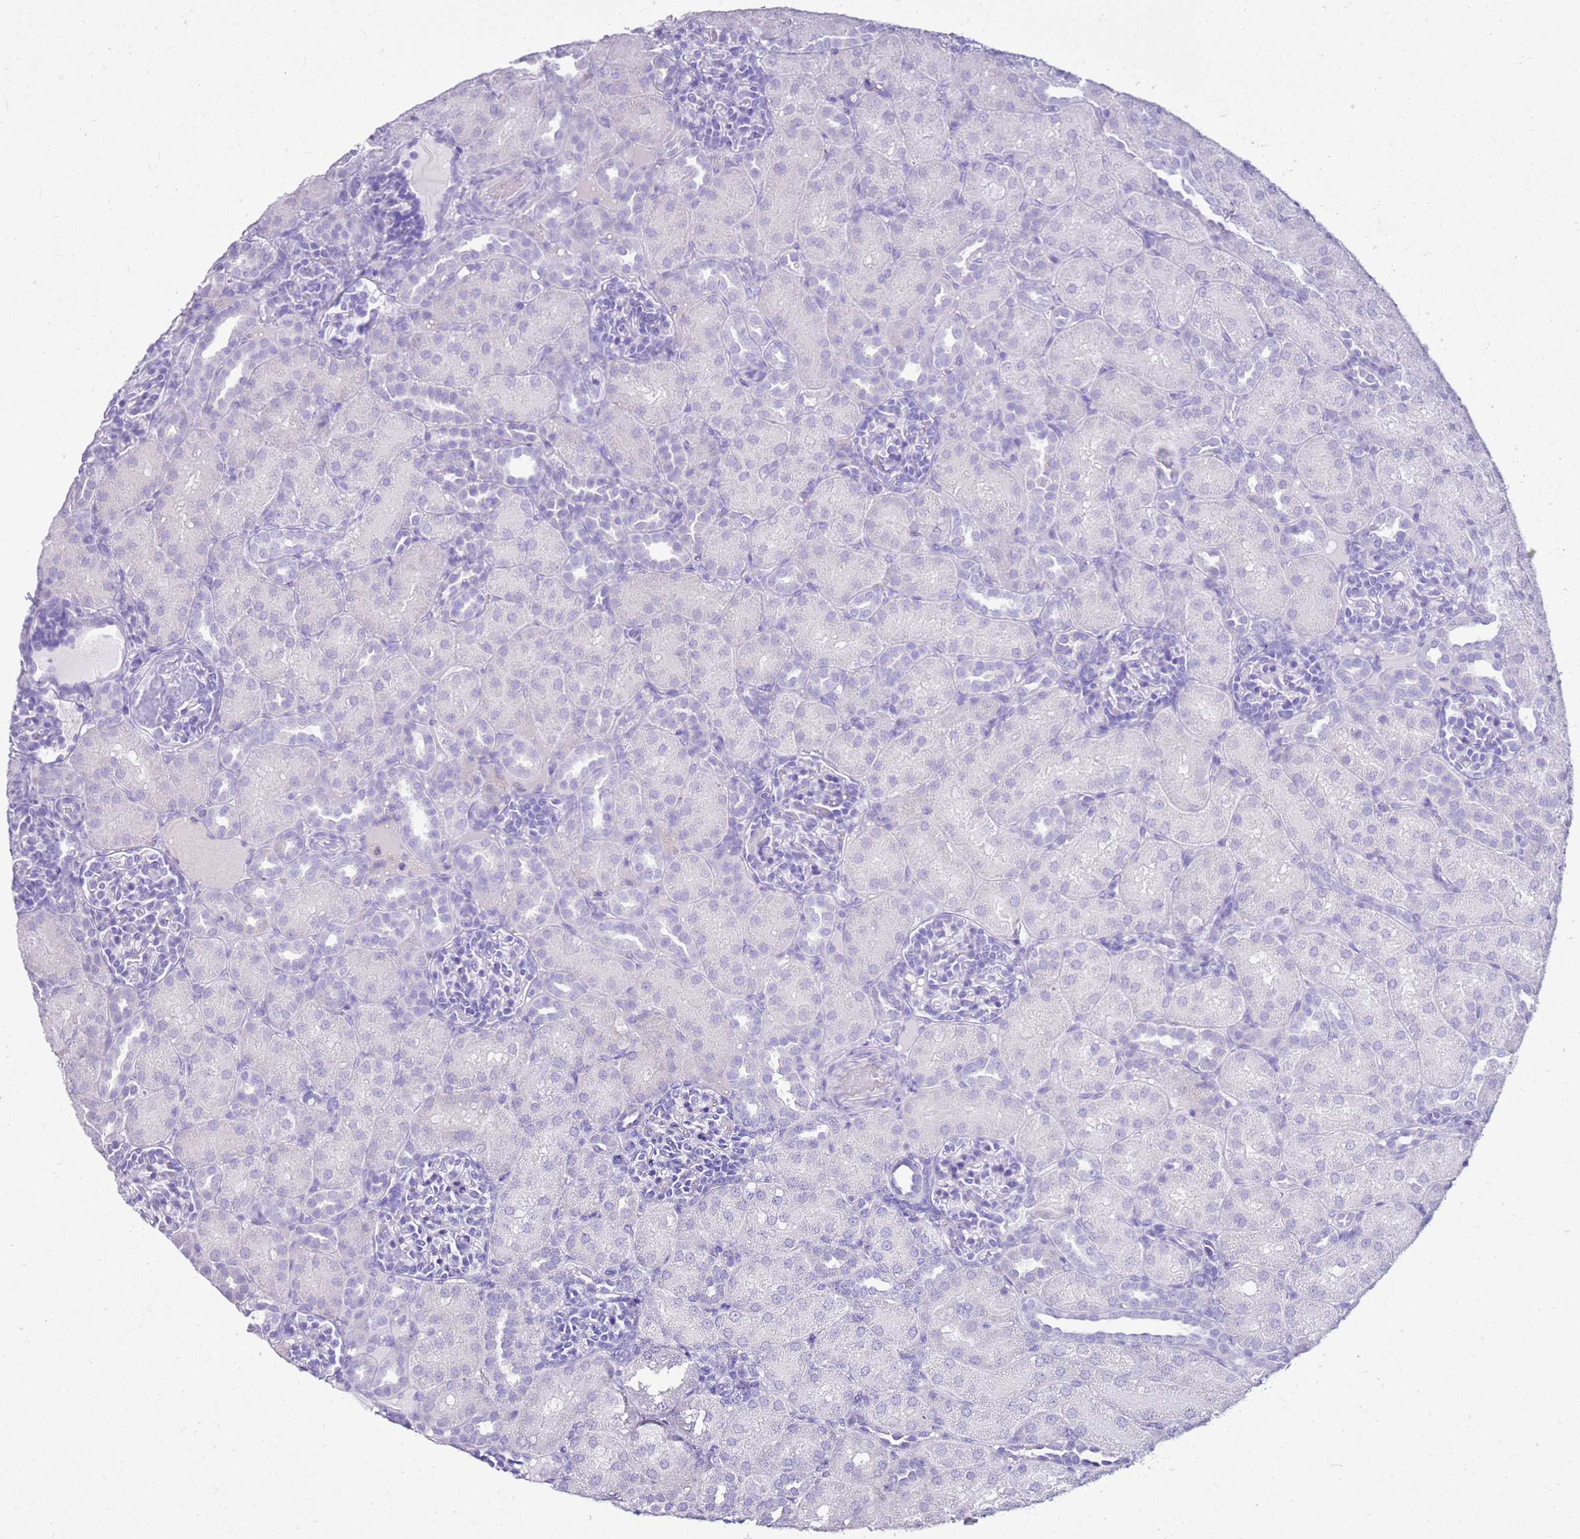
{"staining": {"intensity": "negative", "quantity": "none", "location": "none"}, "tissue": "kidney", "cell_type": "Cells in glomeruli", "image_type": "normal", "snomed": [{"axis": "morphology", "description": "Normal tissue, NOS"}, {"axis": "topography", "description": "Kidney"}], "caption": "This is an immunohistochemistry micrograph of unremarkable human kidney. There is no expression in cells in glomeruli.", "gene": "CA8", "patient": {"sex": "male", "age": 1}}